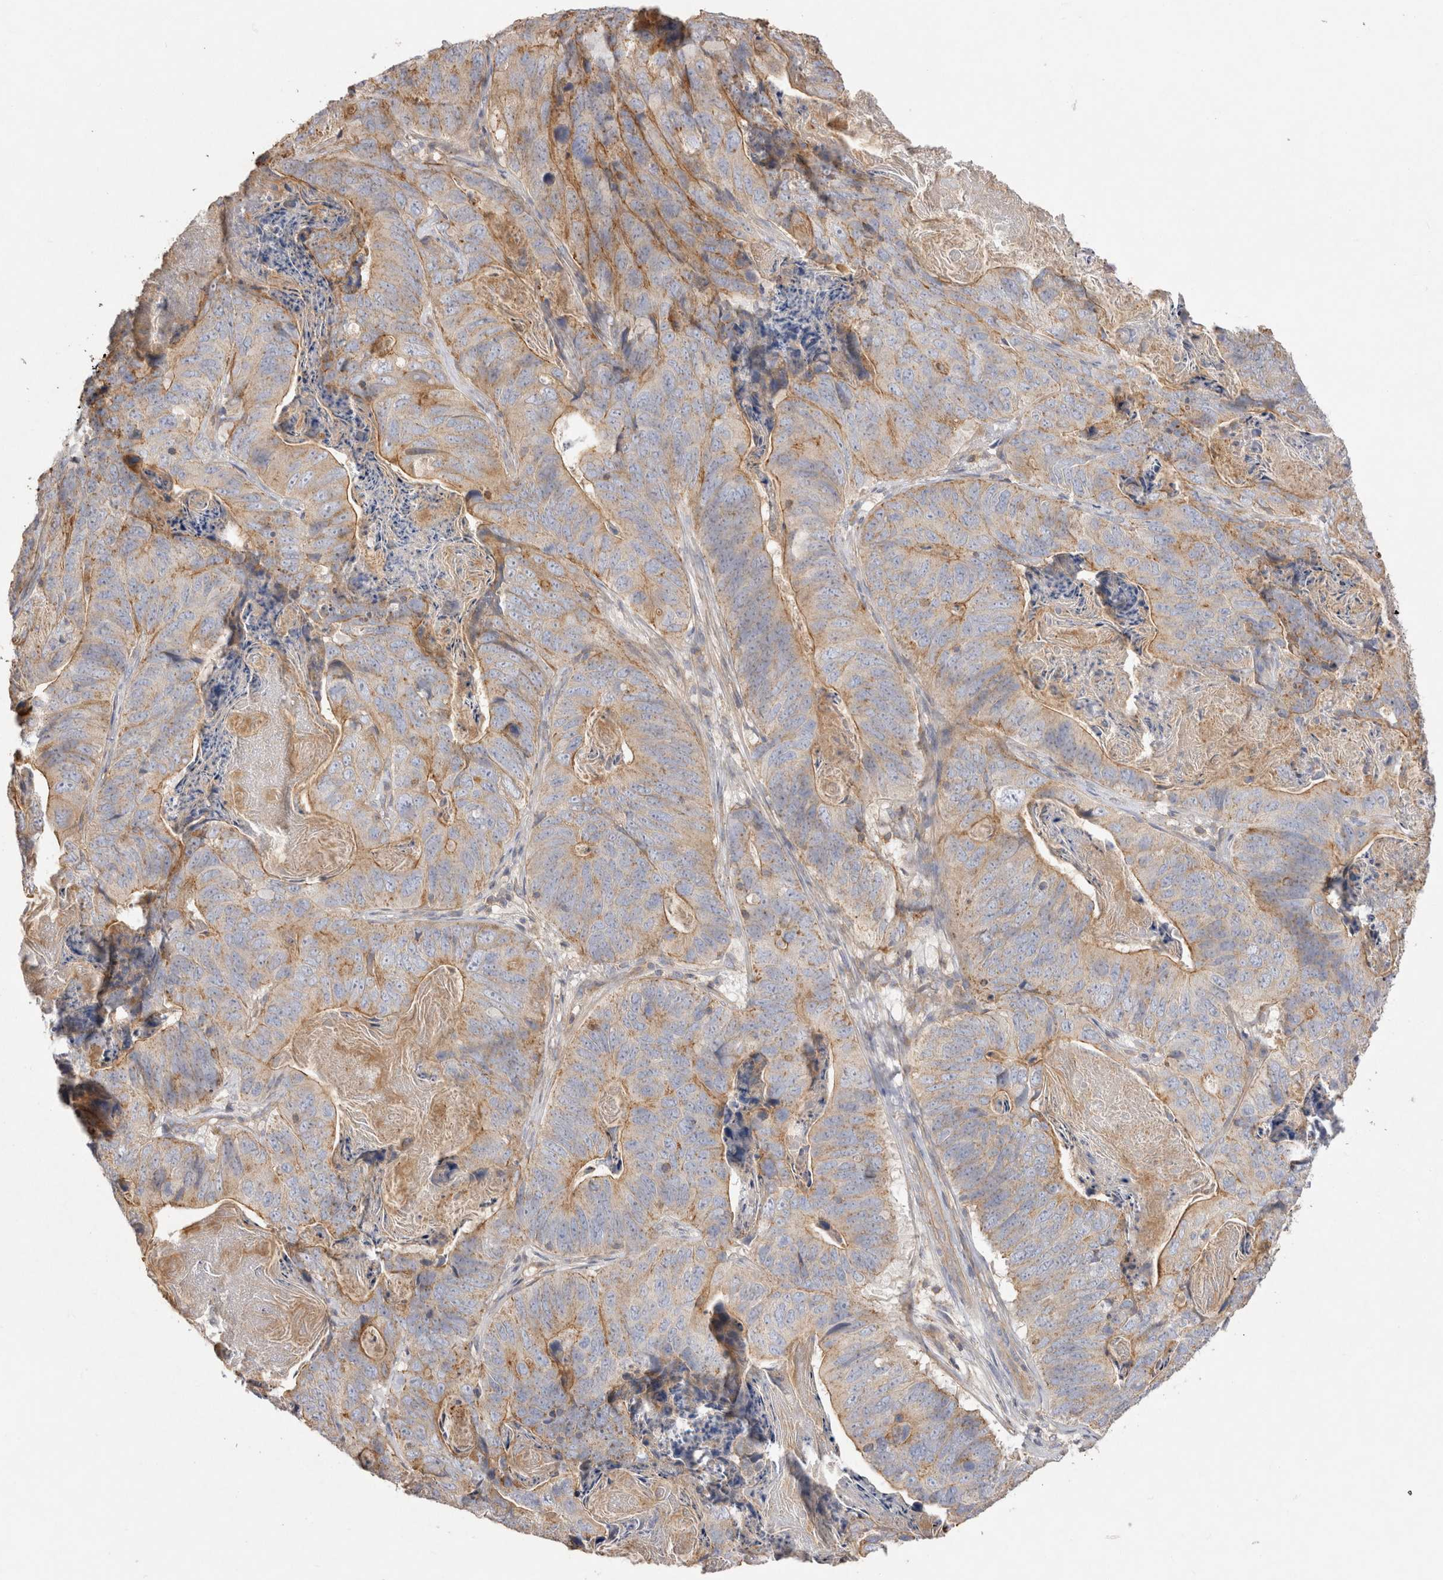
{"staining": {"intensity": "weak", "quantity": ">75%", "location": "cytoplasmic/membranous"}, "tissue": "stomach cancer", "cell_type": "Tumor cells", "image_type": "cancer", "snomed": [{"axis": "morphology", "description": "Normal tissue, NOS"}, {"axis": "morphology", "description": "Adenocarcinoma, NOS"}, {"axis": "topography", "description": "Stomach"}], "caption": "The micrograph demonstrates staining of adenocarcinoma (stomach), revealing weak cytoplasmic/membranous protein positivity (brown color) within tumor cells.", "gene": "CHMP6", "patient": {"sex": "female", "age": 89}}